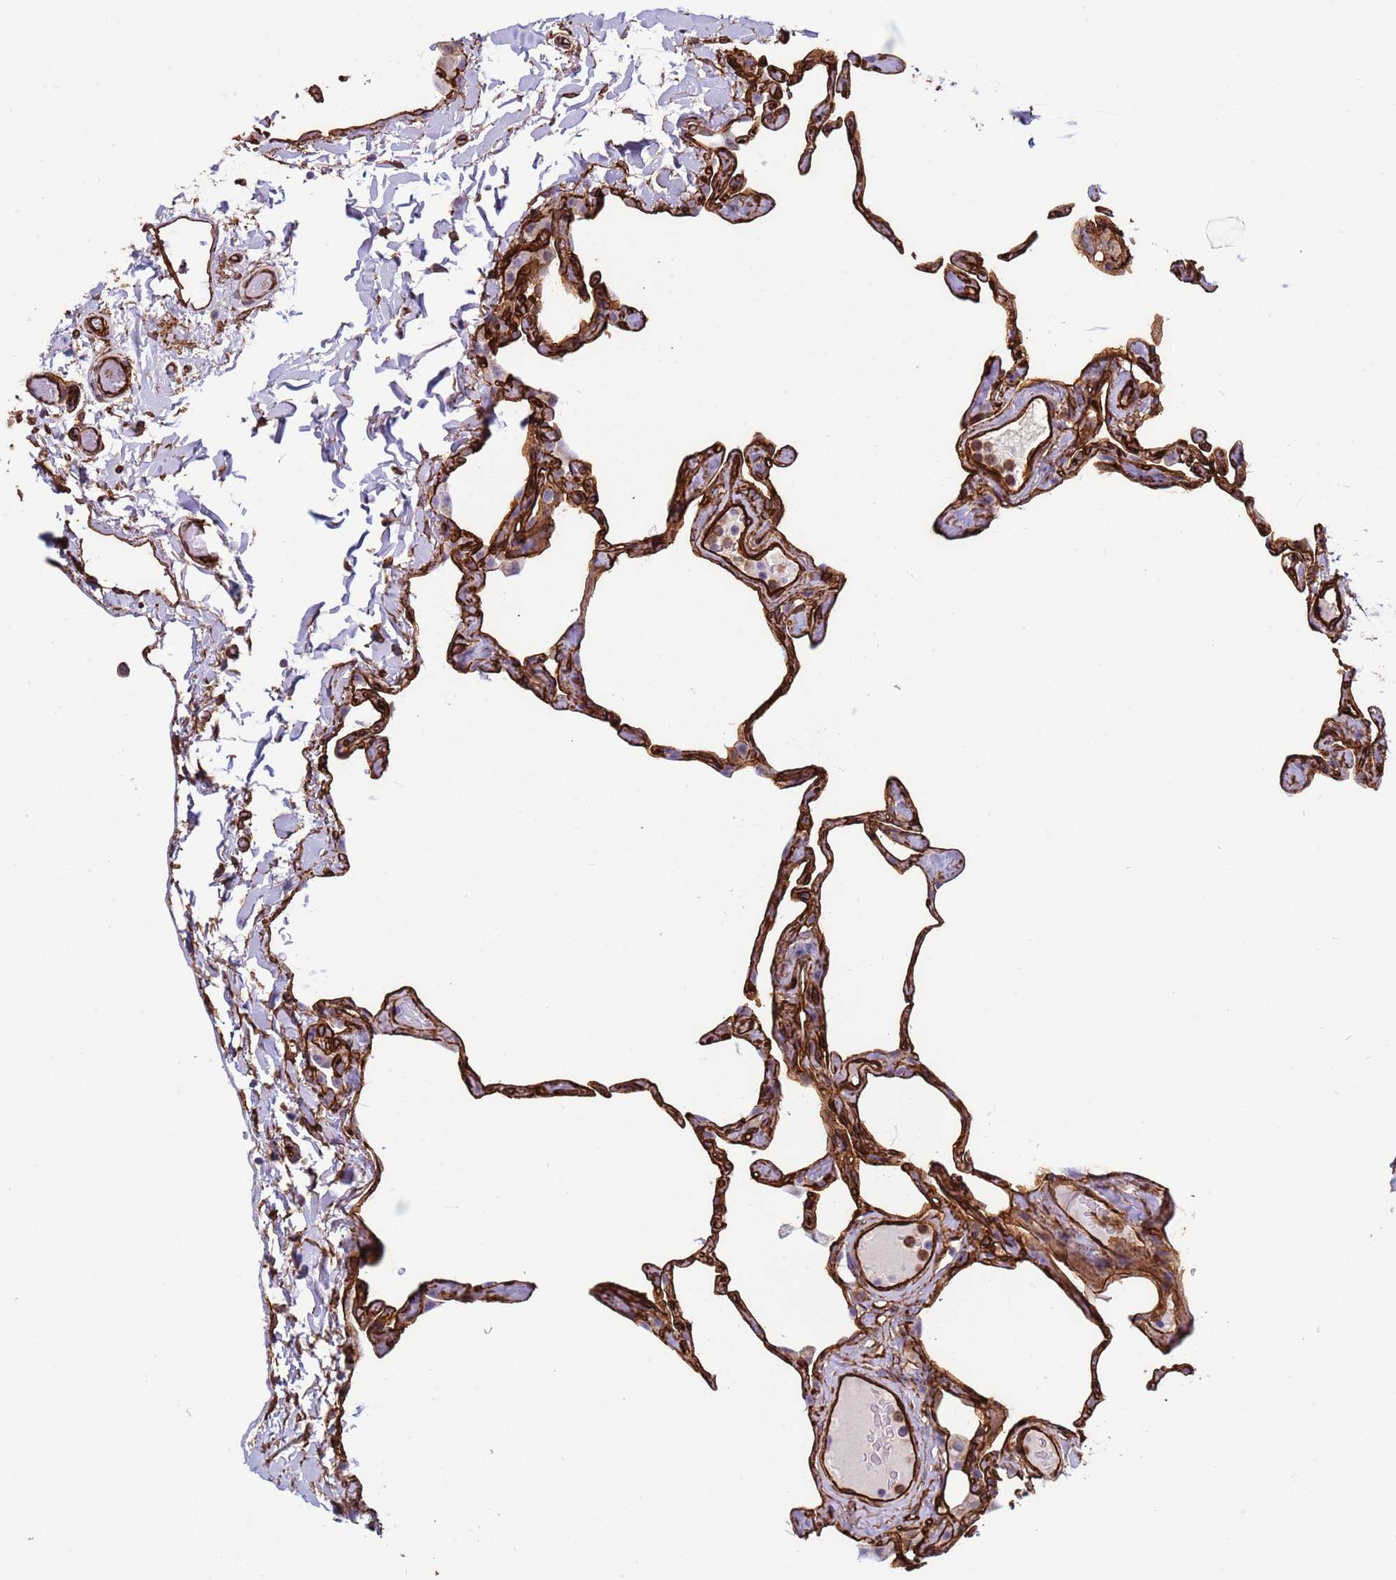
{"staining": {"intensity": "strong", "quantity": ">75%", "location": "cytoplasmic/membranous"}, "tissue": "lung", "cell_type": "Alveolar cells", "image_type": "normal", "snomed": [{"axis": "morphology", "description": "Normal tissue, NOS"}, {"axis": "topography", "description": "Lung"}], "caption": "Immunohistochemical staining of normal human lung demonstrates strong cytoplasmic/membranous protein staining in approximately >75% of alveolar cells. (IHC, brightfield microscopy, high magnification).", "gene": "GASK1A", "patient": {"sex": "male", "age": 65}}